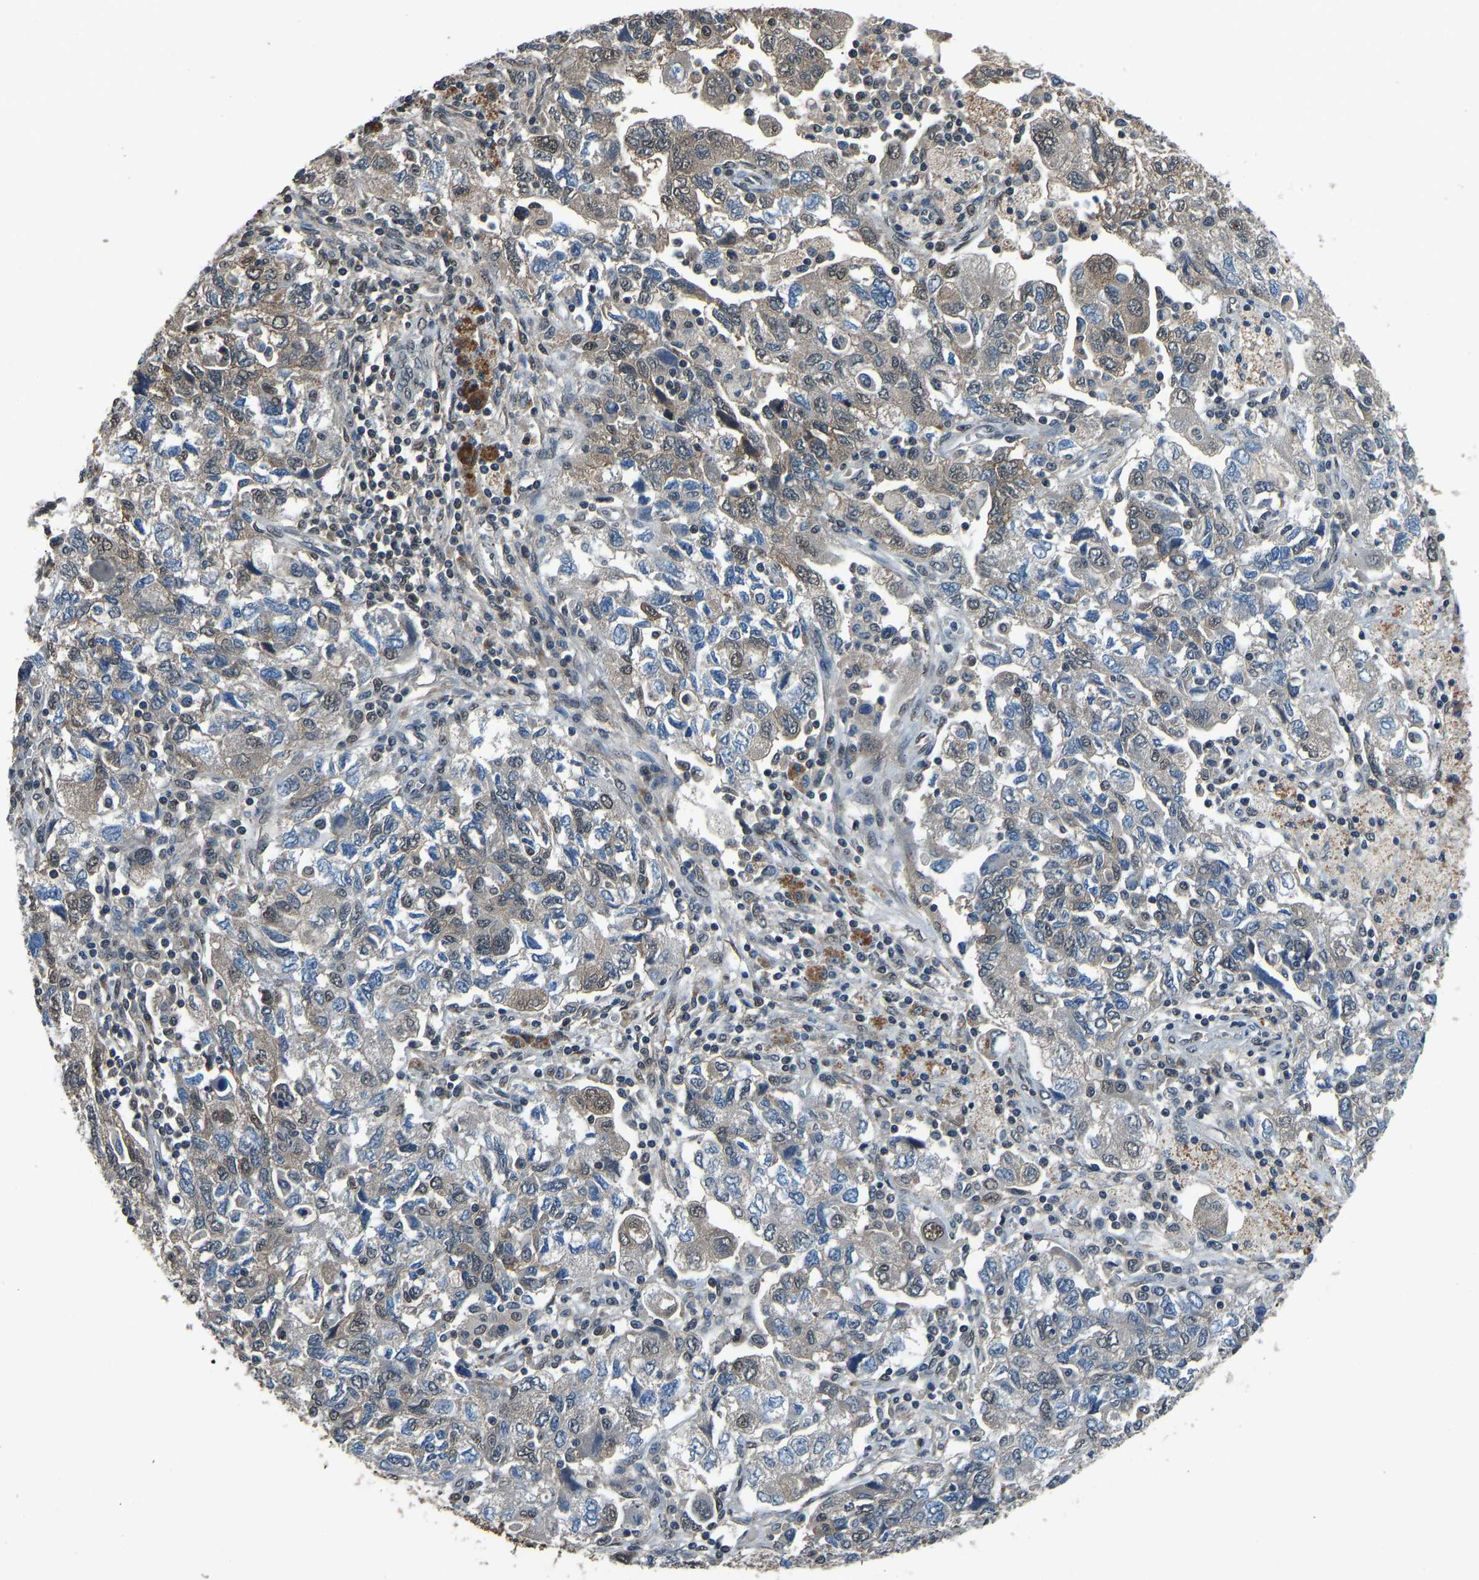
{"staining": {"intensity": "weak", "quantity": "25%-75%", "location": "nuclear"}, "tissue": "ovarian cancer", "cell_type": "Tumor cells", "image_type": "cancer", "snomed": [{"axis": "morphology", "description": "Carcinoma, NOS"}, {"axis": "morphology", "description": "Cystadenocarcinoma, serous, NOS"}, {"axis": "topography", "description": "Ovary"}], "caption": "A brown stain shows weak nuclear positivity of a protein in ovarian carcinoma tumor cells.", "gene": "TOX4", "patient": {"sex": "female", "age": 69}}